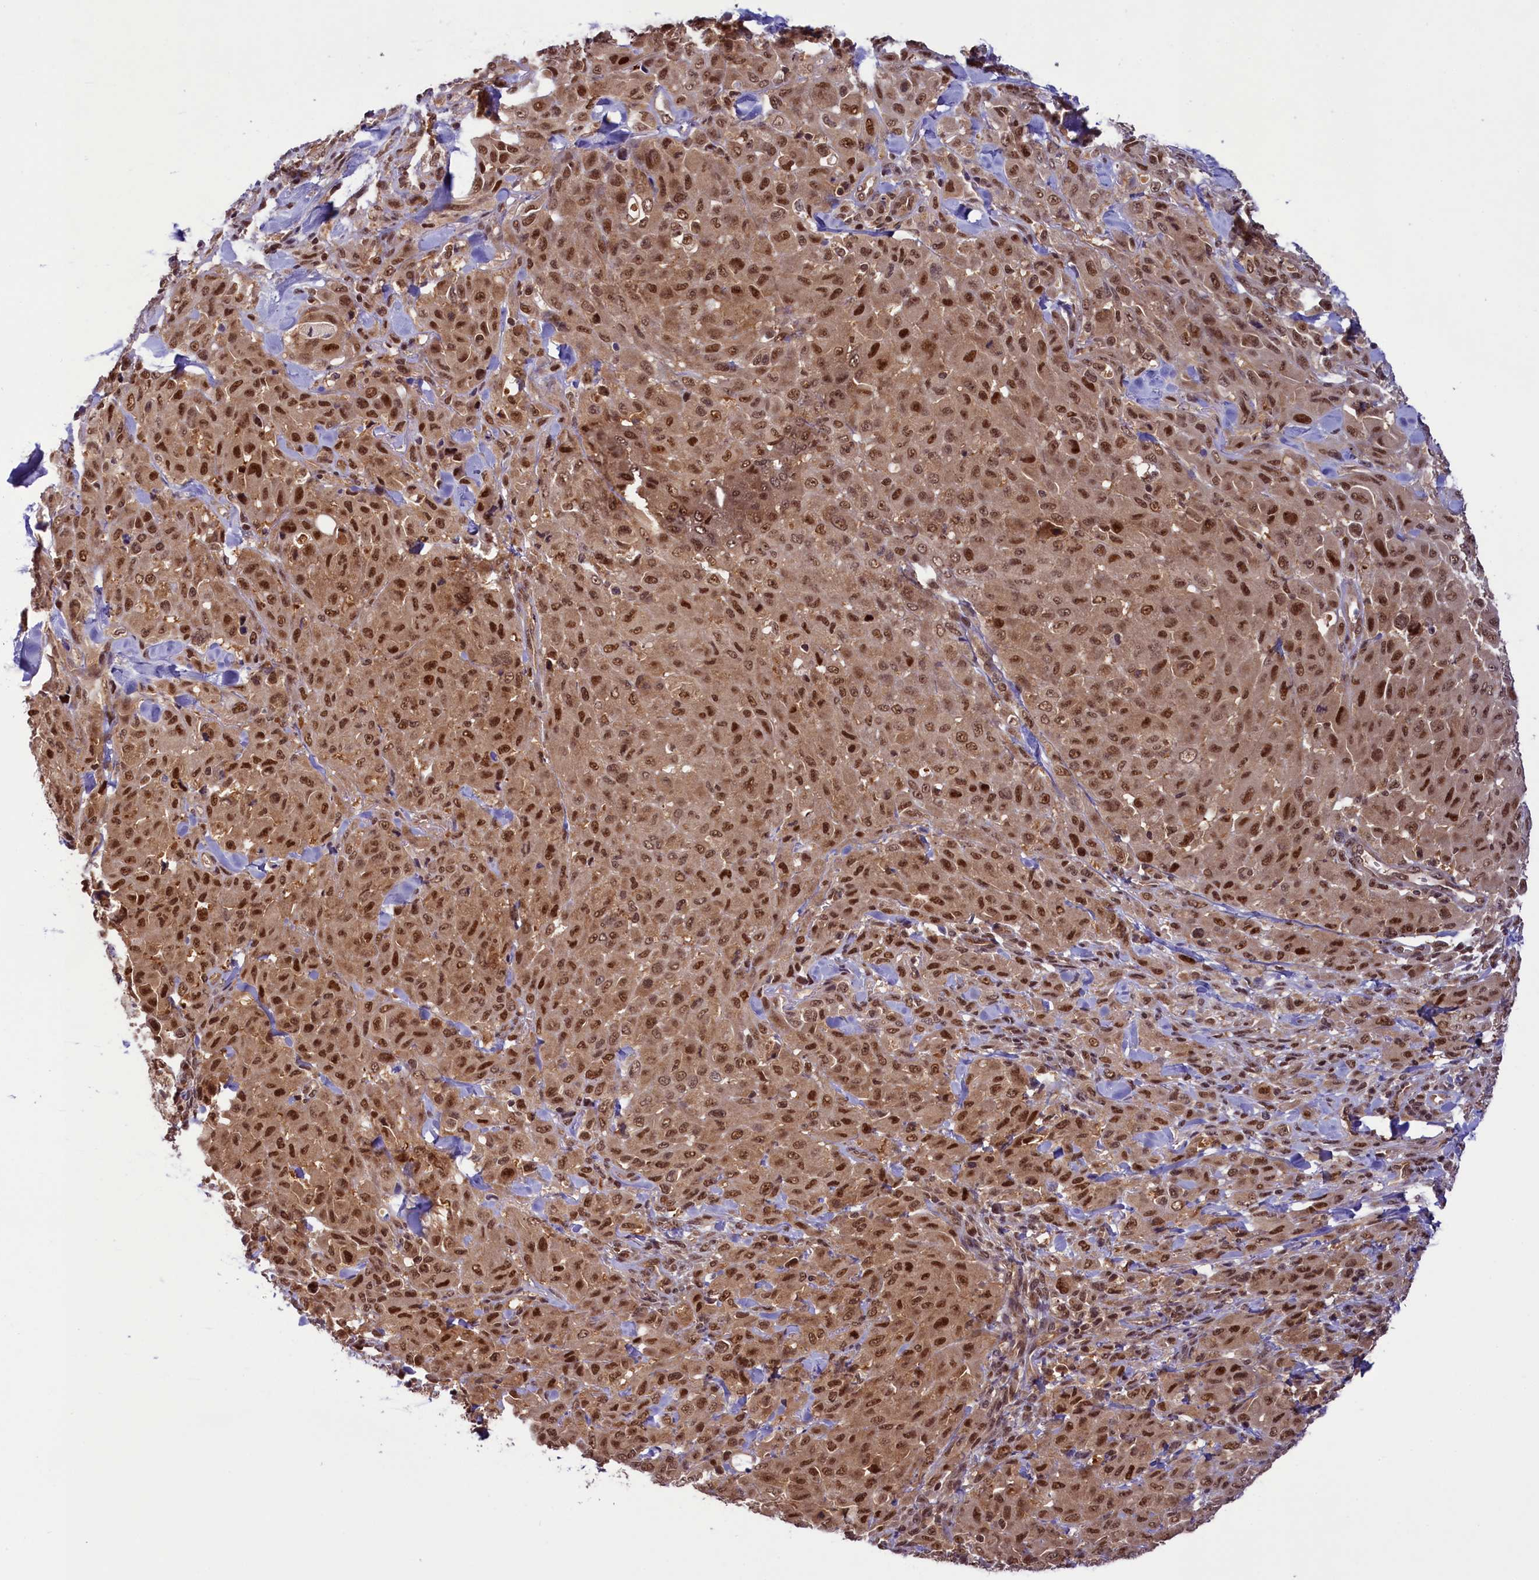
{"staining": {"intensity": "moderate", "quantity": ">75%", "location": "cytoplasmic/membranous,nuclear"}, "tissue": "melanoma", "cell_type": "Tumor cells", "image_type": "cancer", "snomed": [{"axis": "morphology", "description": "Malignant melanoma, Metastatic site"}, {"axis": "topography", "description": "Skin"}], "caption": "The histopathology image displays immunohistochemical staining of melanoma. There is moderate cytoplasmic/membranous and nuclear expression is identified in about >75% of tumor cells.", "gene": "SLC7A6OS", "patient": {"sex": "female", "age": 81}}